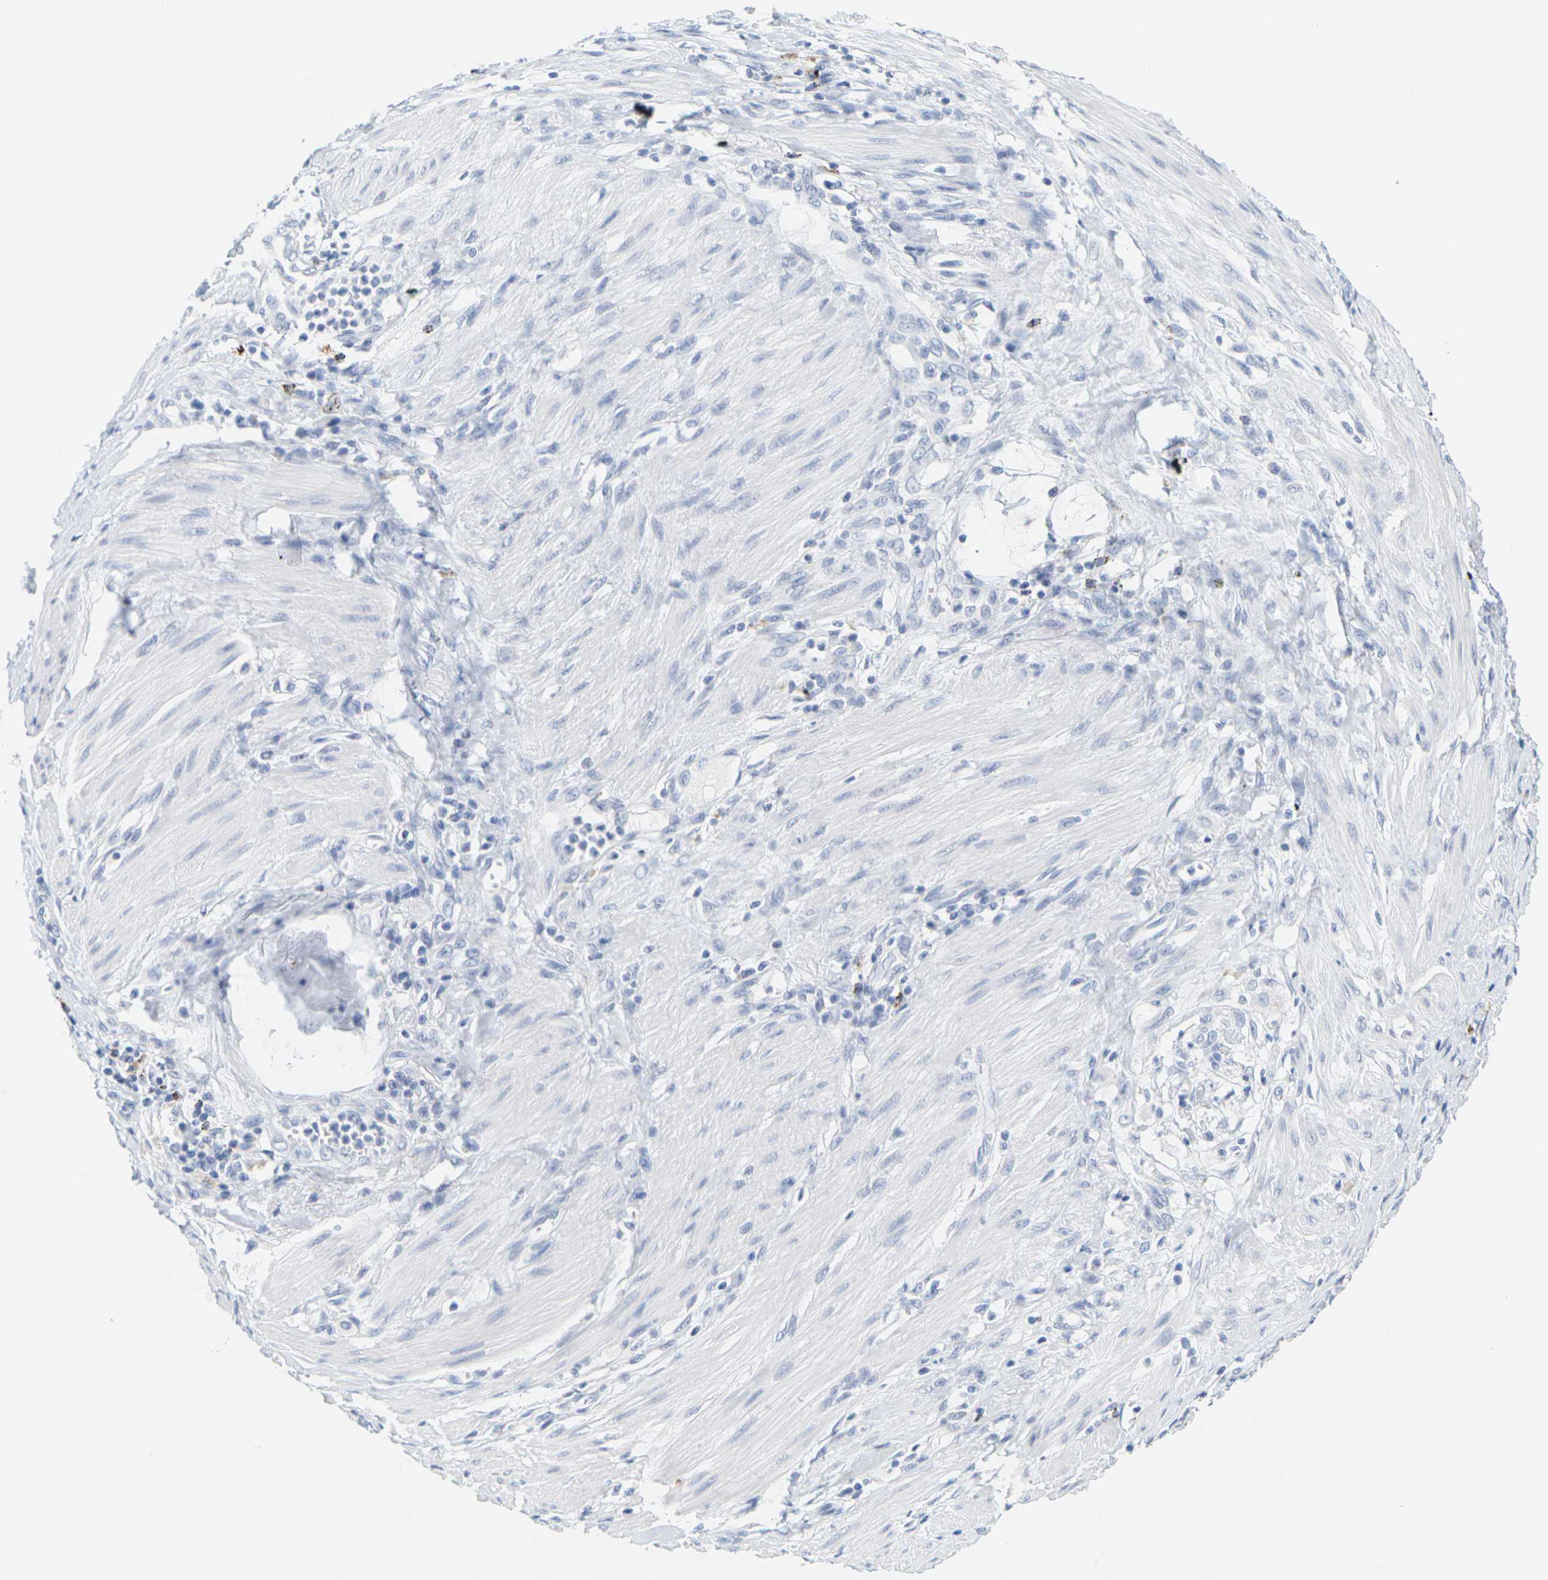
{"staining": {"intensity": "negative", "quantity": "none", "location": "none"}, "tissue": "pancreatic cancer", "cell_type": "Tumor cells", "image_type": "cancer", "snomed": [{"axis": "morphology", "description": "Adenocarcinoma, NOS"}, {"axis": "topography", "description": "Pancreas"}], "caption": "Human pancreatic adenocarcinoma stained for a protein using immunohistochemistry (IHC) exhibits no expression in tumor cells.", "gene": "HLA-DOB", "patient": {"sex": "female", "age": 75}}